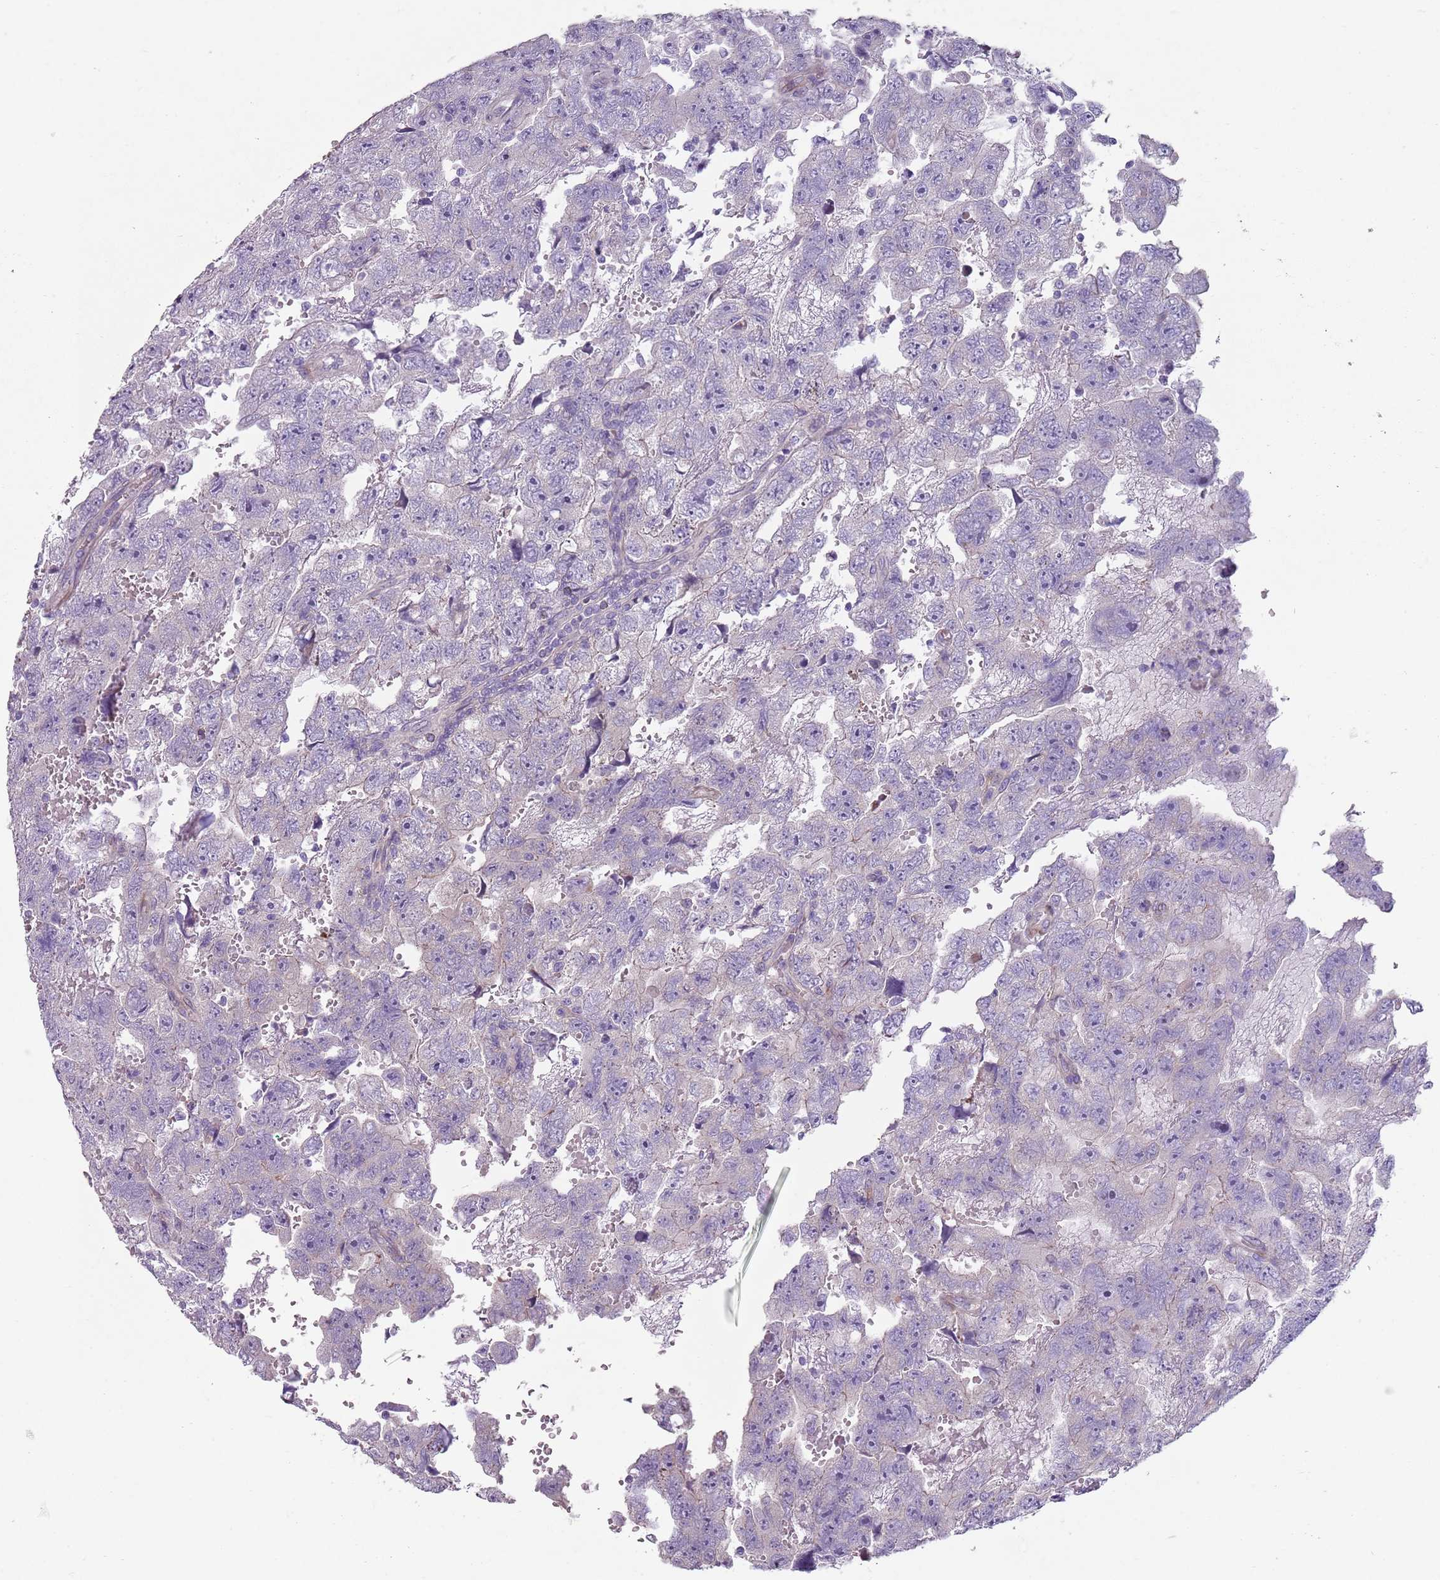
{"staining": {"intensity": "negative", "quantity": "none", "location": "none"}, "tissue": "testis cancer", "cell_type": "Tumor cells", "image_type": "cancer", "snomed": [{"axis": "morphology", "description": "Carcinoma, Embryonal, NOS"}, {"axis": "topography", "description": "Testis"}], "caption": "Photomicrograph shows no protein positivity in tumor cells of embryonal carcinoma (testis) tissue.", "gene": "ZNF583", "patient": {"sex": "male", "age": 45}}